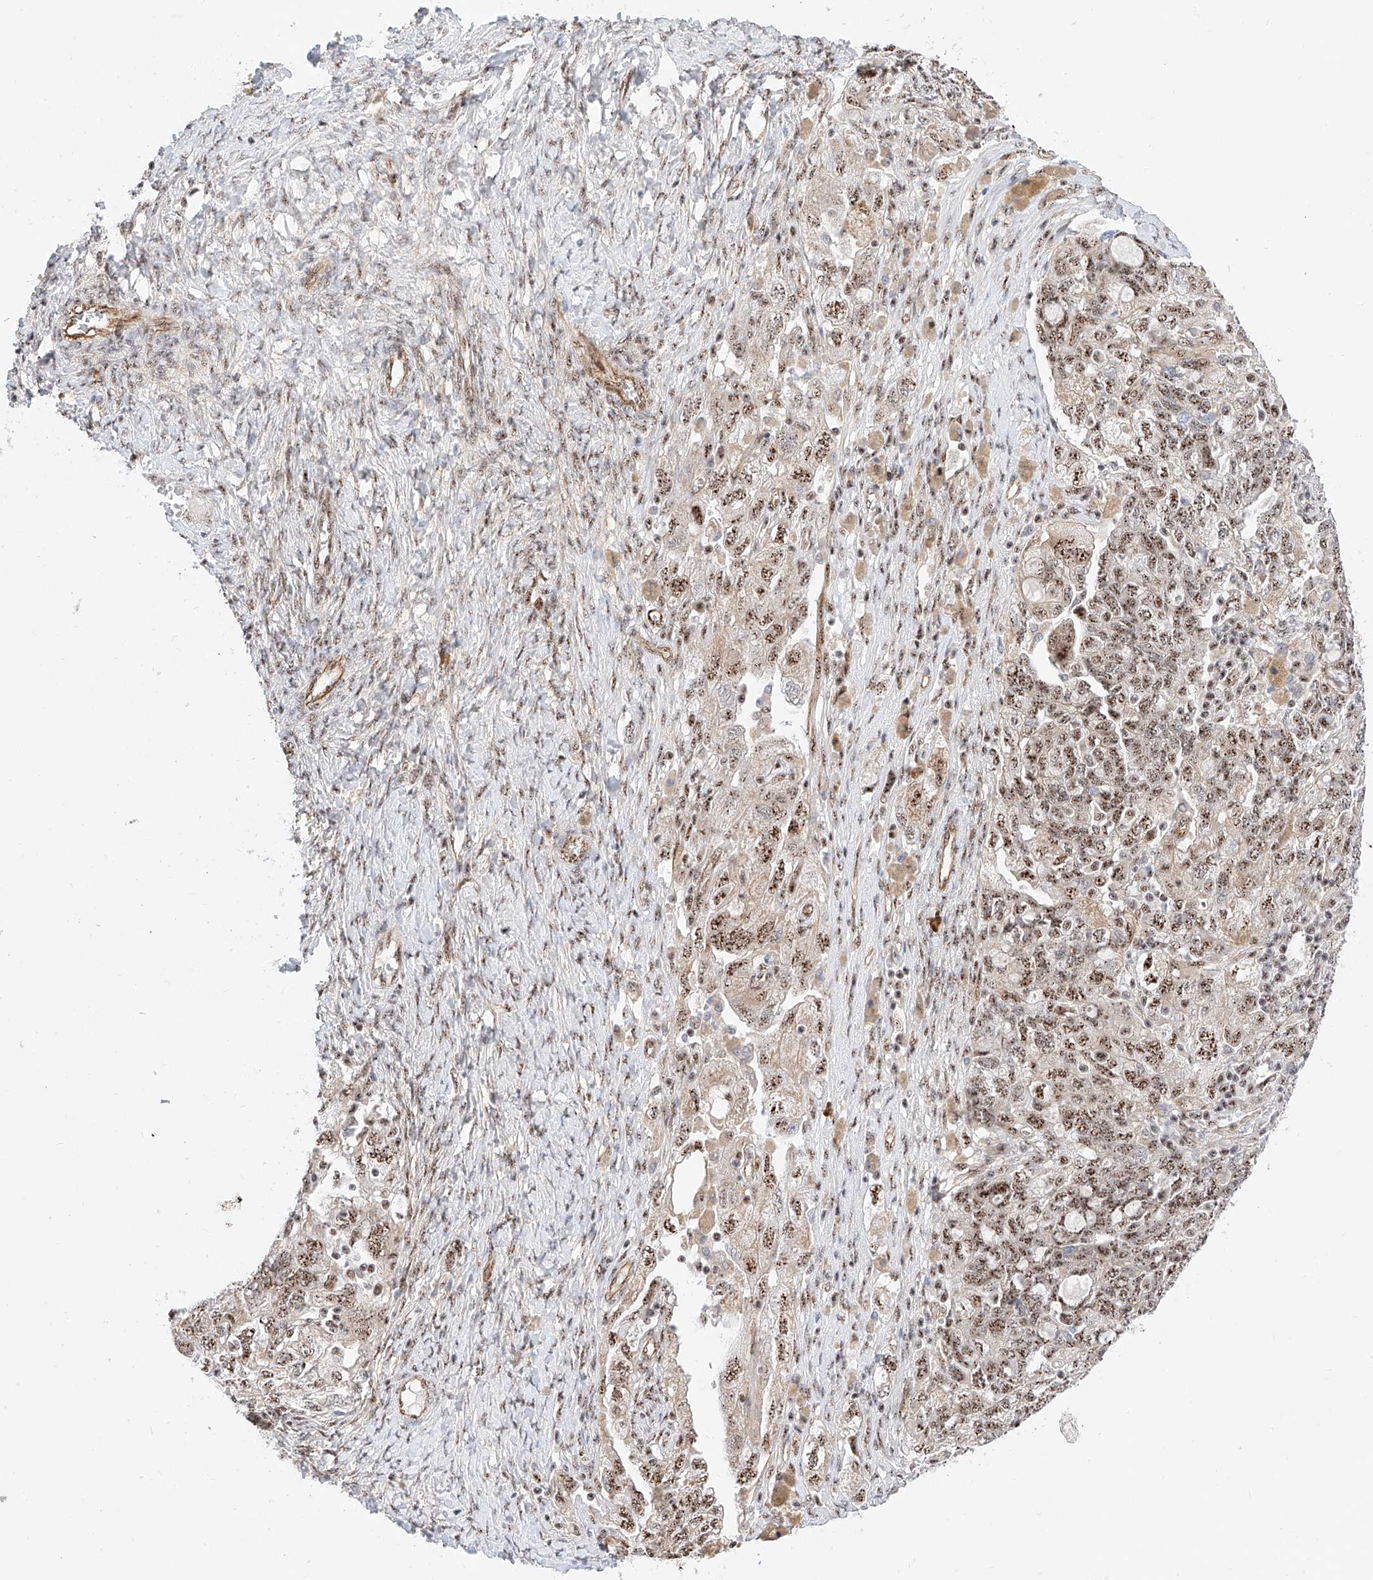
{"staining": {"intensity": "strong", "quantity": ">75%", "location": "nuclear"}, "tissue": "ovarian cancer", "cell_type": "Tumor cells", "image_type": "cancer", "snomed": [{"axis": "morphology", "description": "Carcinoma, NOS"}, {"axis": "morphology", "description": "Cystadenocarcinoma, serous, NOS"}, {"axis": "topography", "description": "Ovary"}], "caption": "A micrograph of human ovarian serous cystadenocarcinoma stained for a protein shows strong nuclear brown staining in tumor cells.", "gene": "ATXN7L2", "patient": {"sex": "female", "age": 69}}